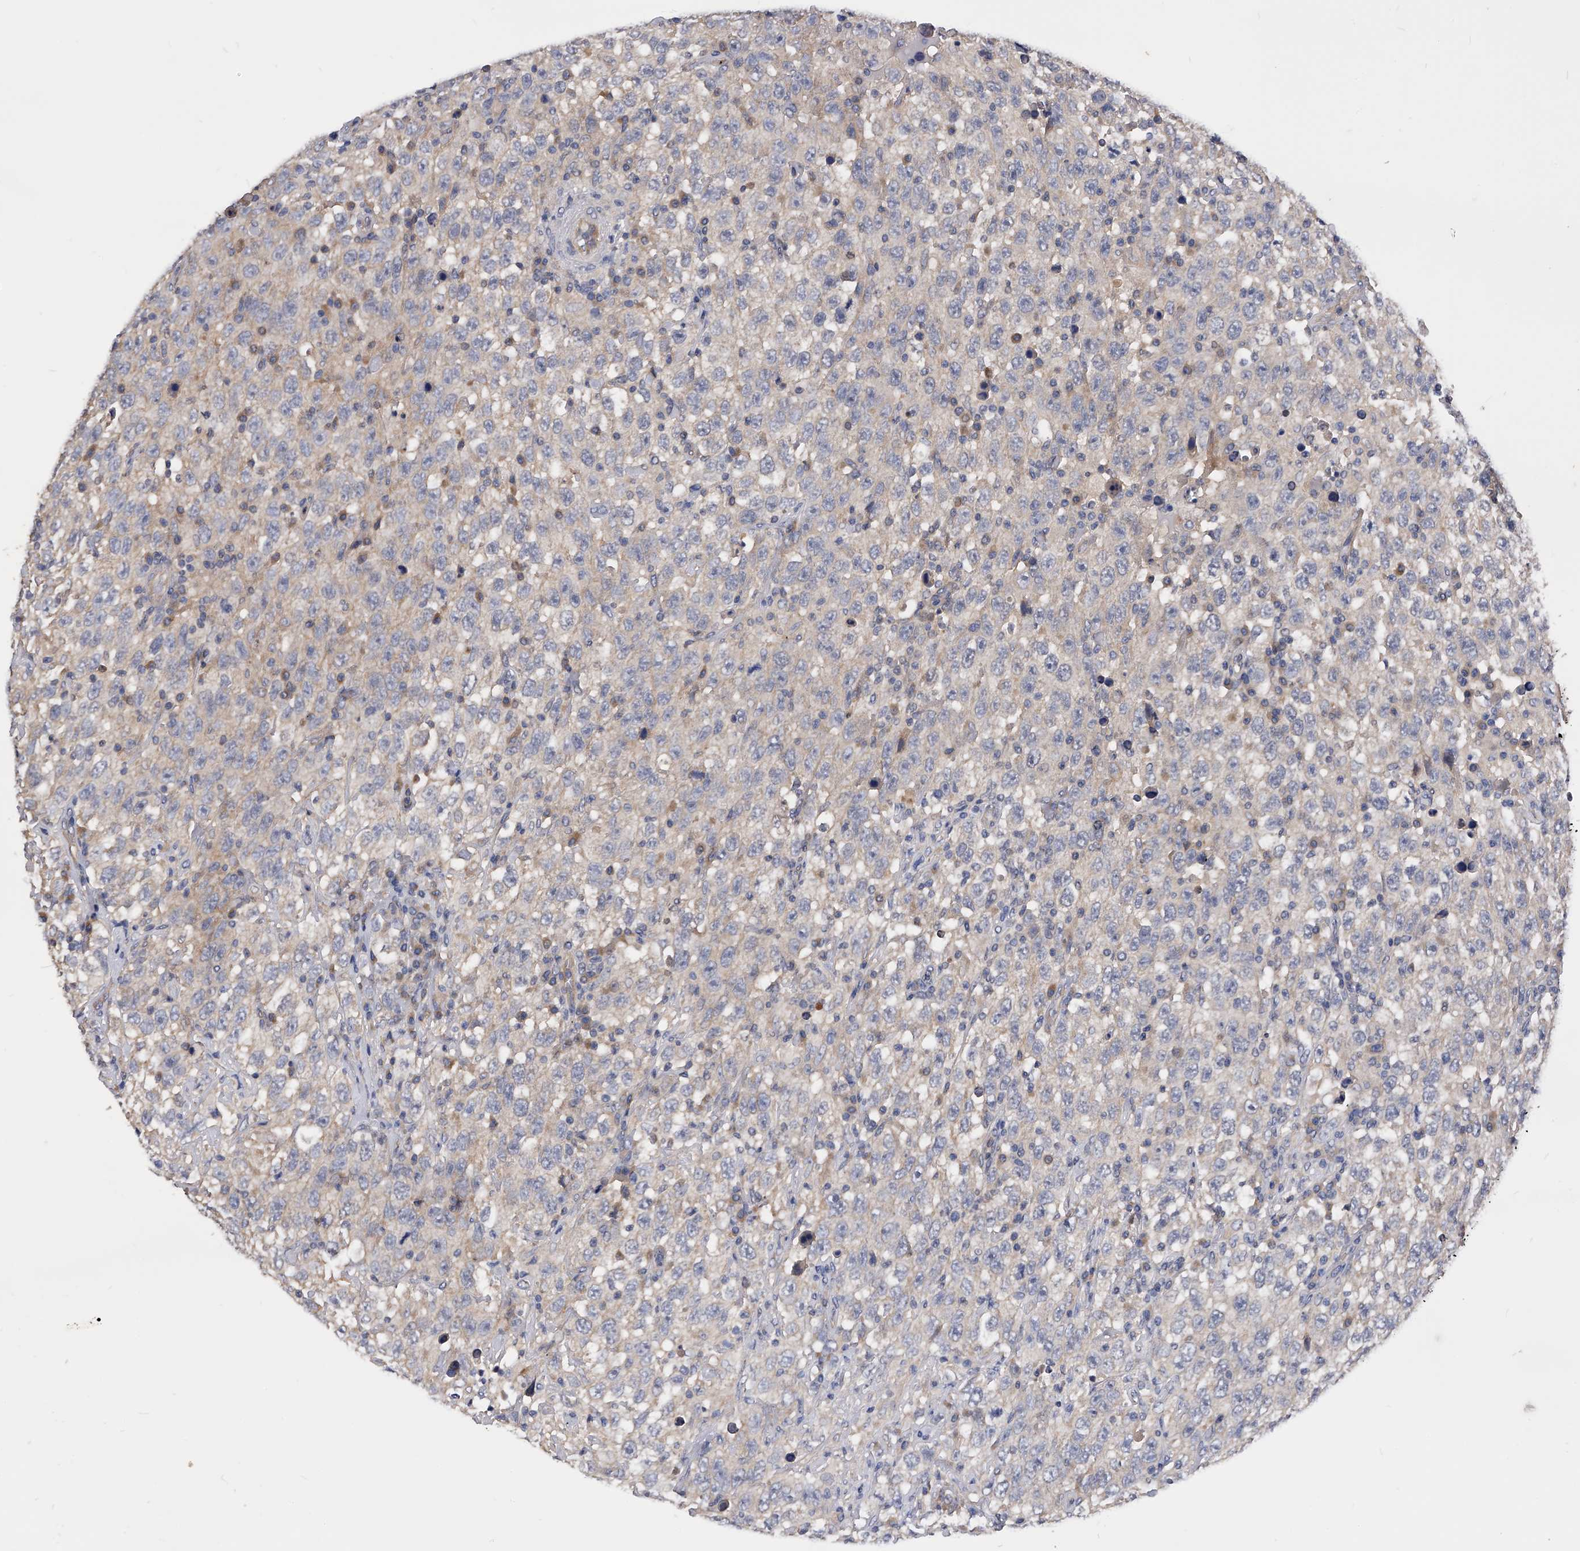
{"staining": {"intensity": "weak", "quantity": "<25%", "location": "cytoplasmic/membranous"}, "tissue": "testis cancer", "cell_type": "Tumor cells", "image_type": "cancer", "snomed": [{"axis": "morphology", "description": "Seminoma, NOS"}, {"axis": "topography", "description": "Testis"}], "caption": "This is an immunohistochemistry micrograph of human testis cancer. There is no staining in tumor cells.", "gene": "ARL4C", "patient": {"sex": "male", "age": 65}}